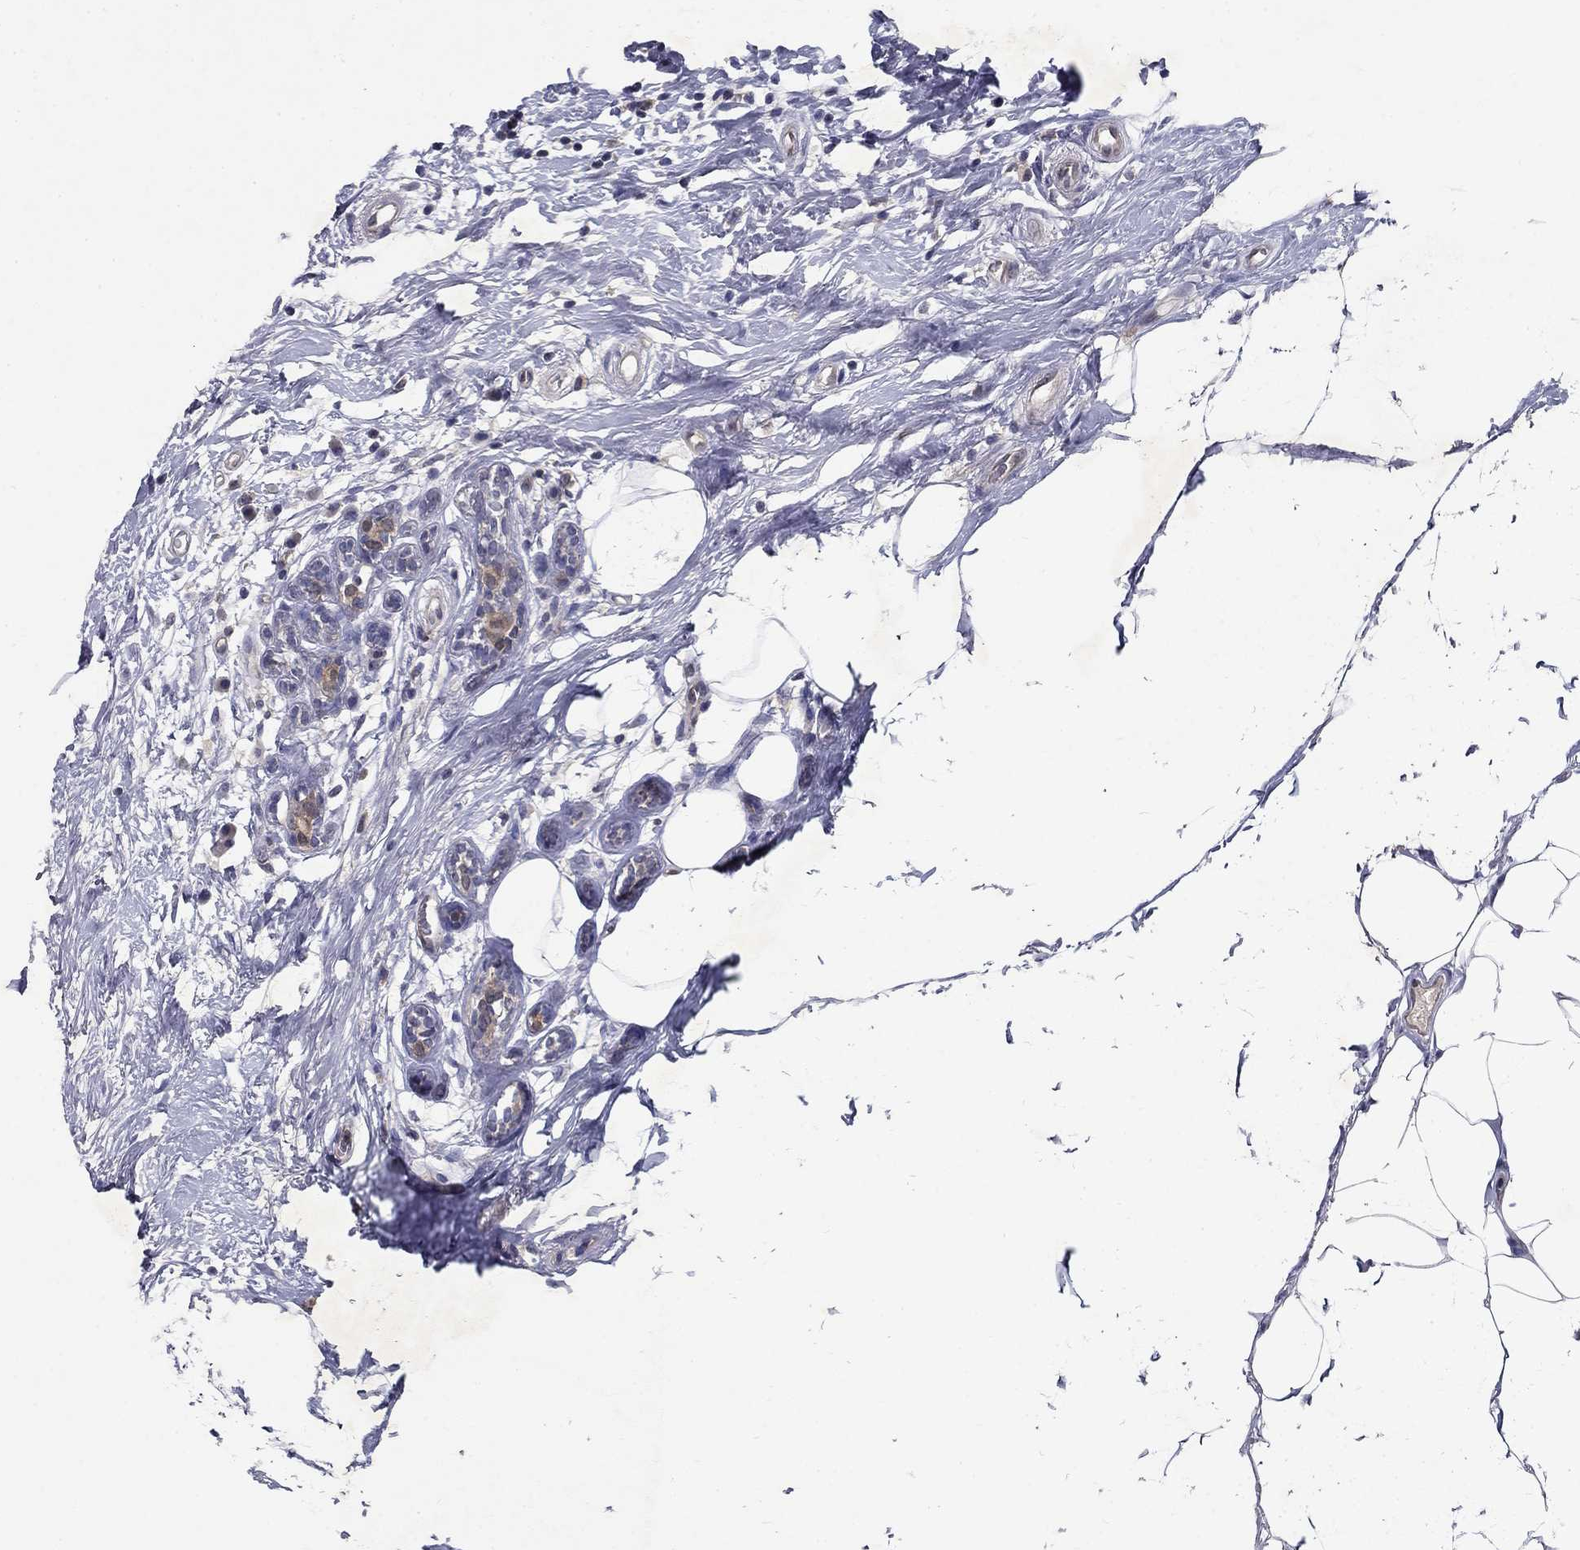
{"staining": {"intensity": "negative", "quantity": "none", "location": "none"}, "tissue": "breast cancer", "cell_type": "Tumor cells", "image_type": "cancer", "snomed": [{"axis": "morphology", "description": "Duct carcinoma"}, {"axis": "topography", "description": "Breast"}], "caption": "A micrograph of breast cancer stained for a protein displays no brown staining in tumor cells.", "gene": "GLTP", "patient": {"sex": "female", "age": 45}}